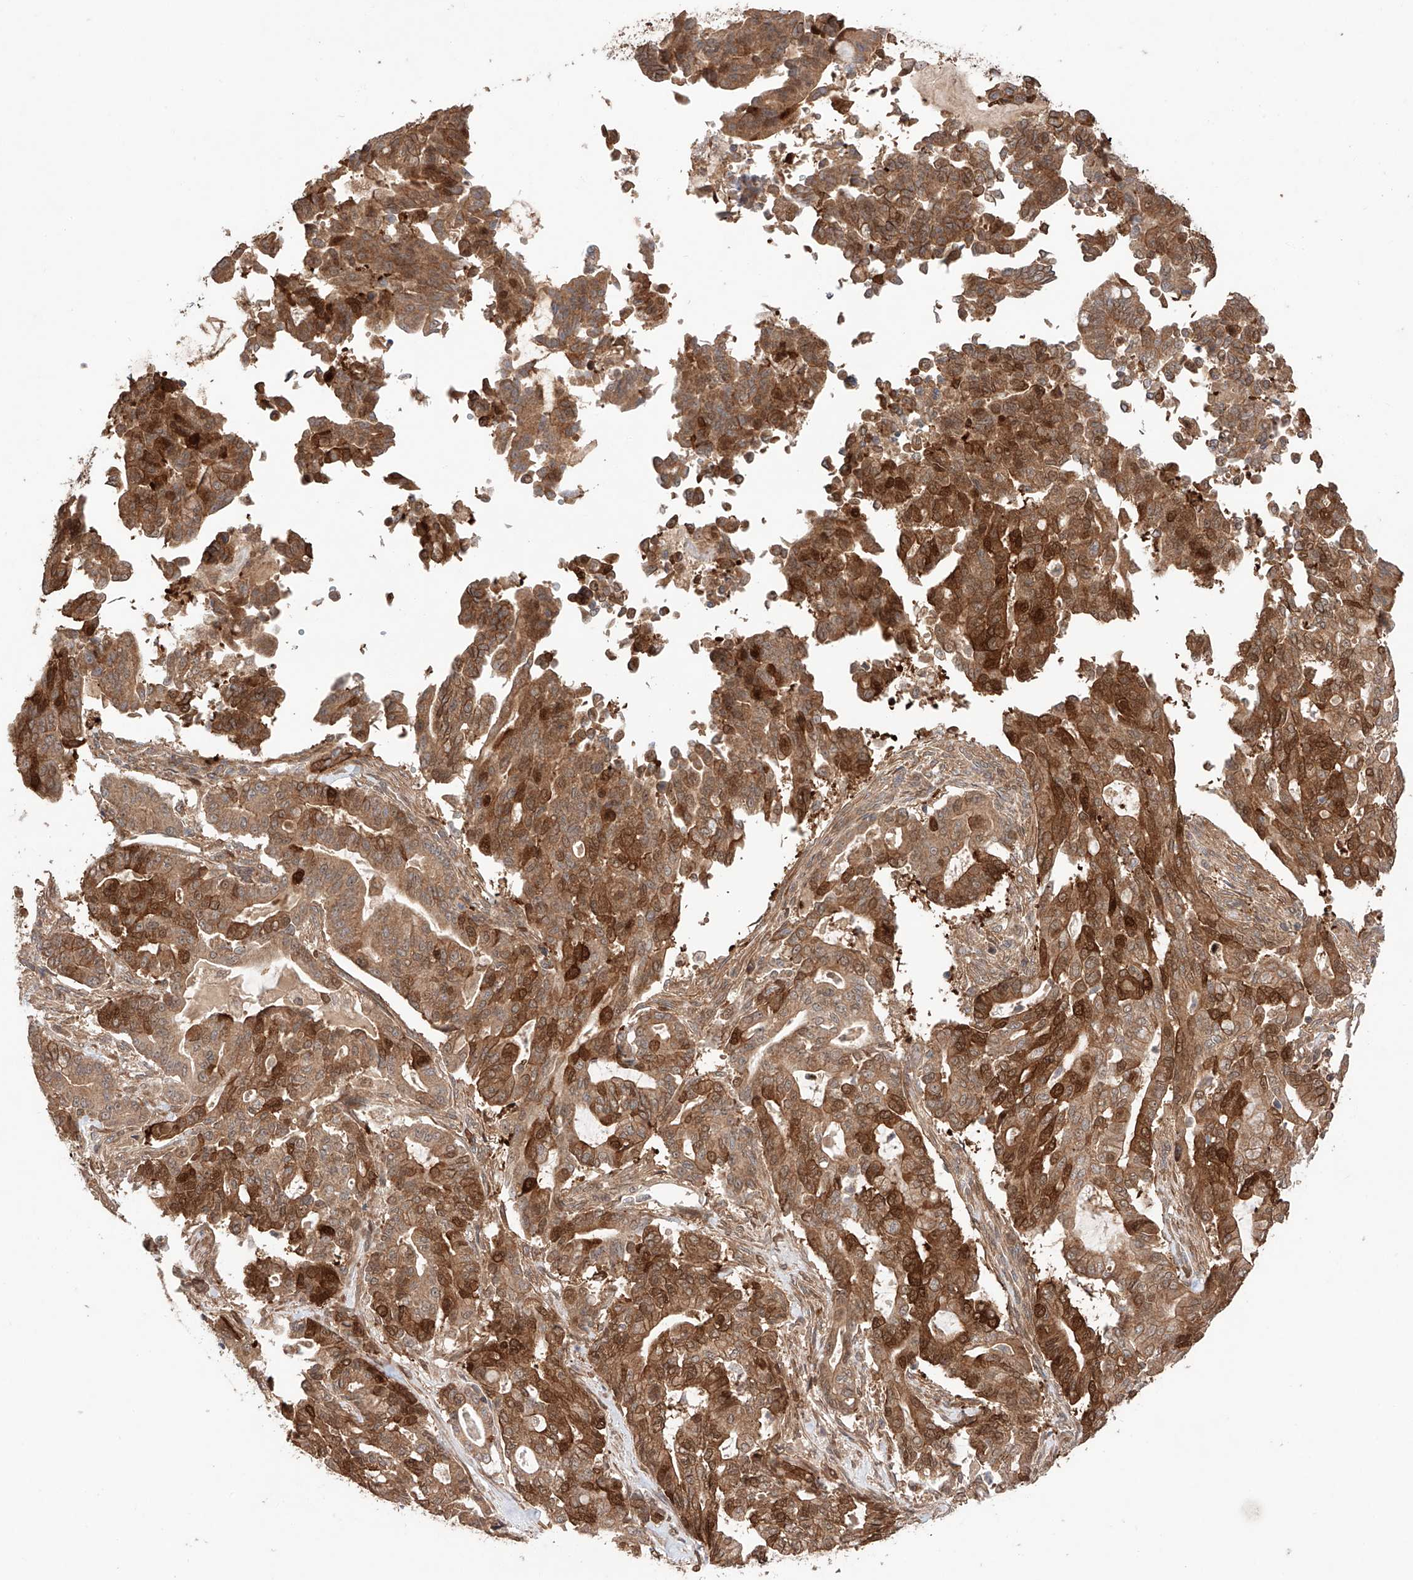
{"staining": {"intensity": "strong", "quantity": ">75%", "location": "cytoplasmic/membranous,nuclear"}, "tissue": "pancreatic cancer", "cell_type": "Tumor cells", "image_type": "cancer", "snomed": [{"axis": "morphology", "description": "Adenocarcinoma, NOS"}, {"axis": "topography", "description": "Pancreas"}], "caption": "This photomicrograph exhibits IHC staining of pancreatic adenocarcinoma, with high strong cytoplasmic/membranous and nuclear expression in approximately >75% of tumor cells.", "gene": "IGSF22", "patient": {"sex": "male", "age": 63}}